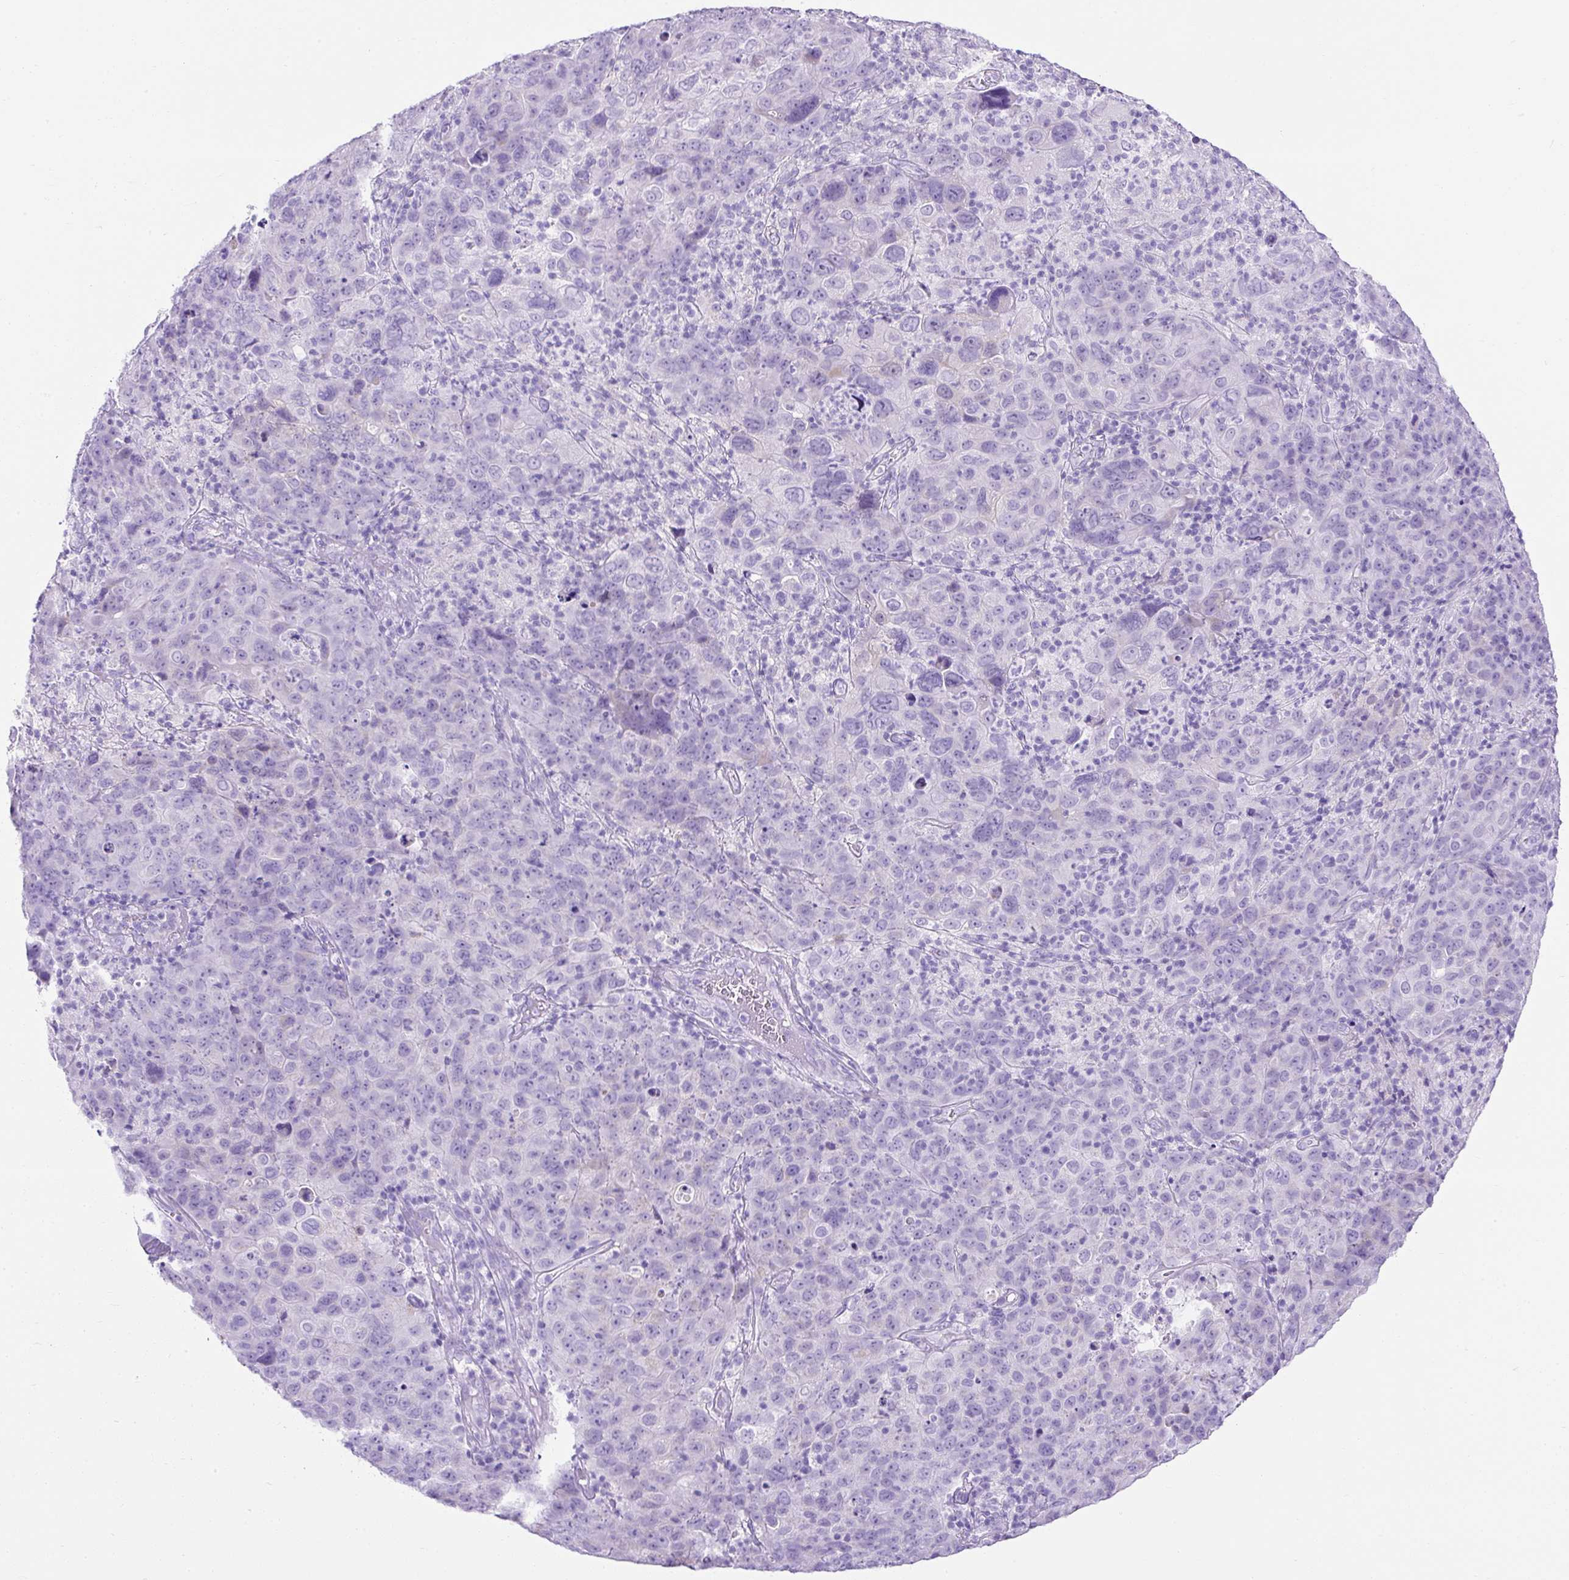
{"staining": {"intensity": "negative", "quantity": "none", "location": "none"}, "tissue": "cervical cancer", "cell_type": "Tumor cells", "image_type": "cancer", "snomed": [{"axis": "morphology", "description": "Squamous cell carcinoma, NOS"}, {"axis": "topography", "description": "Cervix"}], "caption": "A high-resolution photomicrograph shows immunohistochemistry staining of cervical cancer, which demonstrates no significant positivity in tumor cells.", "gene": "KRT12", "patient": {"sex": "female", "age": 44}}